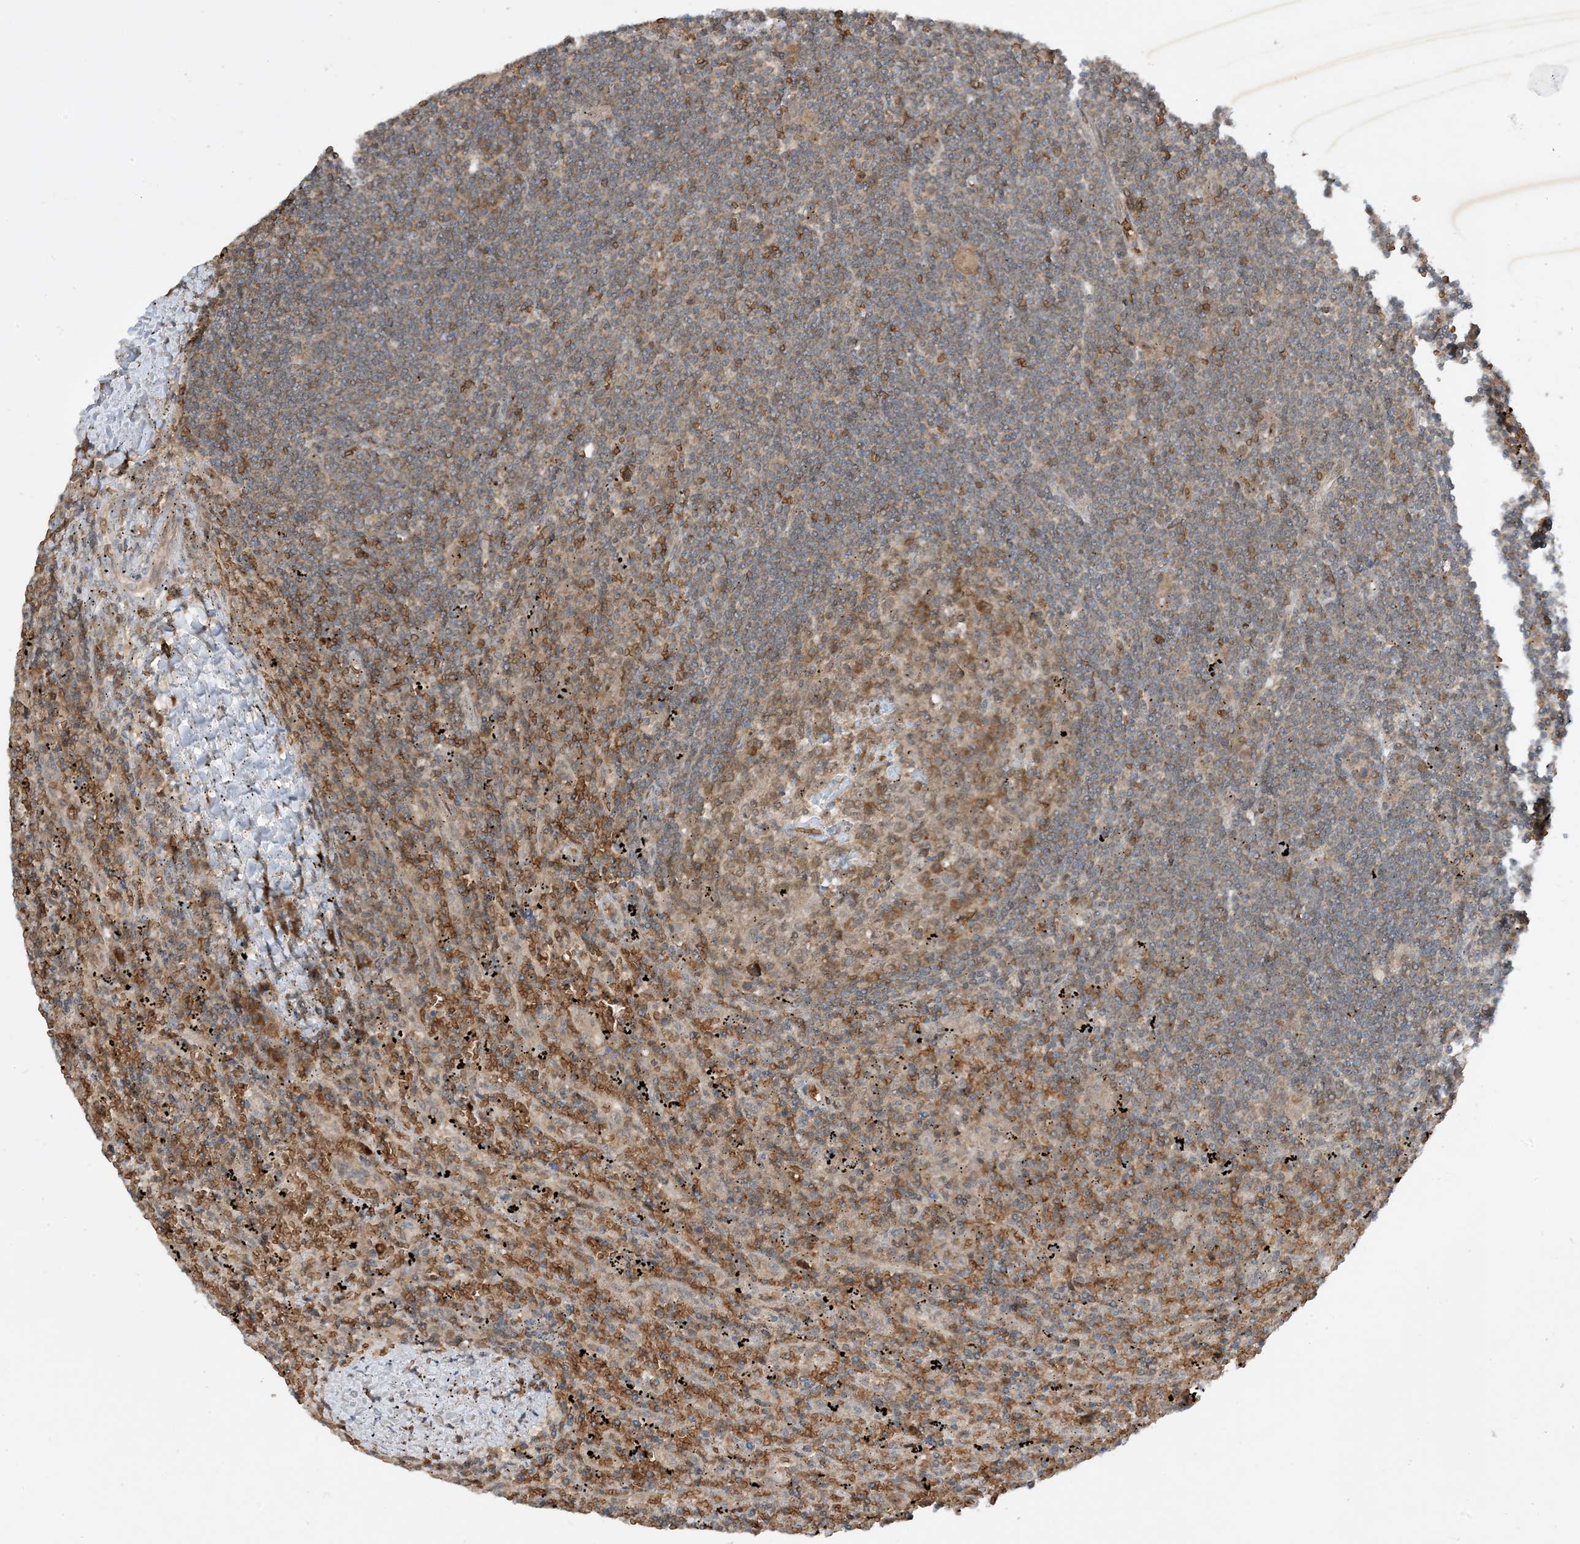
{"staining": {"intensity": "negative", "quantity": "none", "location": "none"}, "tissue": "lymphoma", "cell_type": "Tumor cells", "image_type": "cancer", "snomed": [{"axis": "morphology", "description": "Malignant lymphoma, non-Hodgkin's type, Low grade"}, {"axis": "topography", "description": "Spleen"}], "caption": "Human low-grade malignant lymphoma, non-Hodgkin's type stained for a protein using immunohistochemistry (IHC) displays no positivity in tumor cells.", "gene": "PUSL1", "patient": {"sex": "male", "age": 76}}